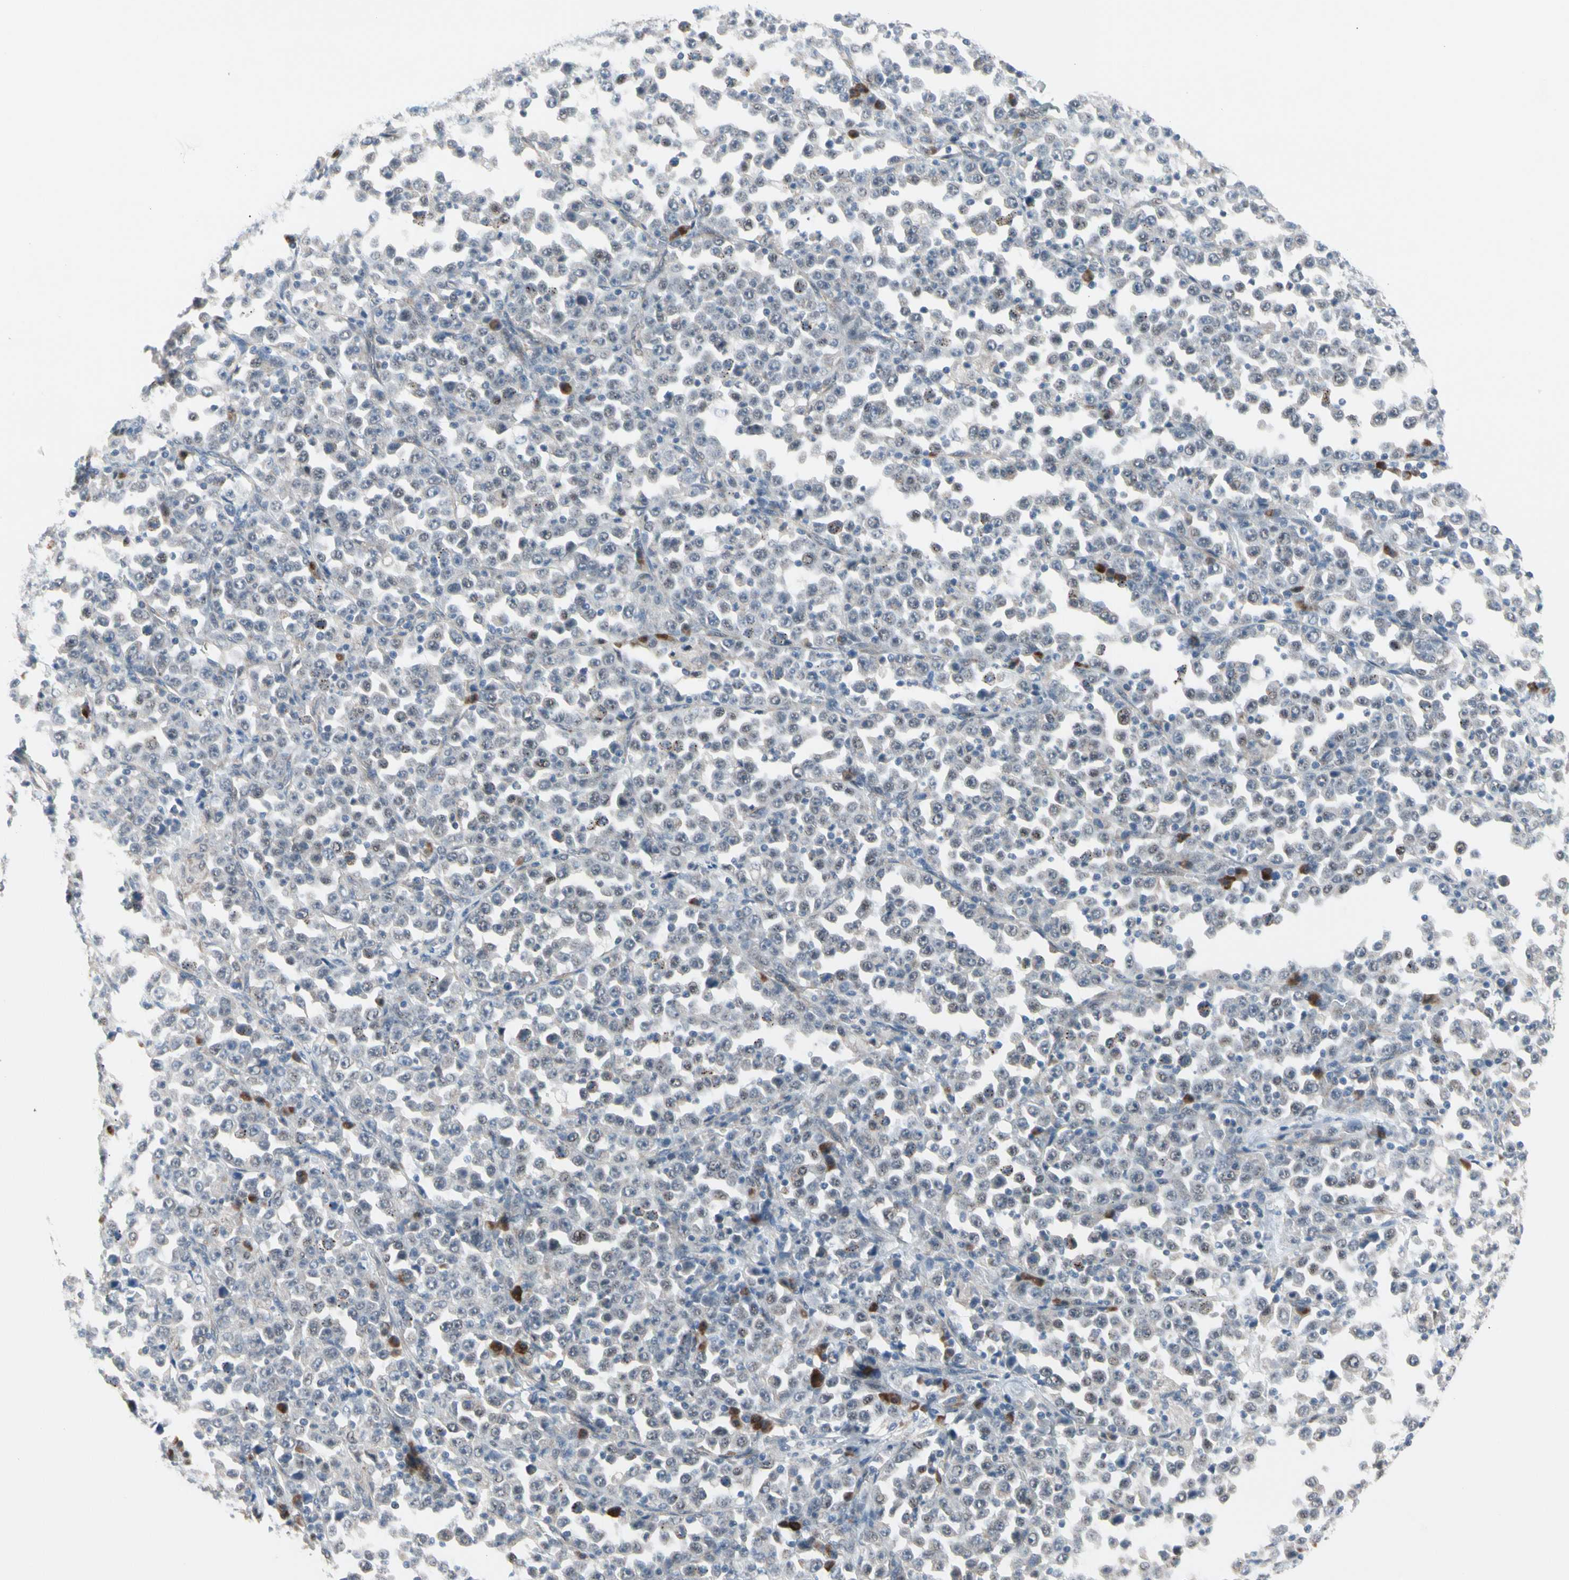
{"staining": {"intensity": "weak", "quantity": "<25%", "location": "cytoplasmic/membranous,nuclear"}, "tissue": "stomach cancer", "cell_type": "Tumor cells", "image_type": "cancer", "snomed": [{"axis": "morphology", "description": "Normal tissue, NOS"}, {"axis": "morphology", "description": "Adenocarcinoma, NOS"}, {"axis": "topography", "description": "Stomach, upper"}, {"axis": "topography", "description": "Stomach"}], "caption": "A high-resolution histopathology image shows IHC staining of stomach cancer (adenocarcinoma), which displays no significant staining in tumor cells. The staining was performed using DAB (3,3'-diaminobenzidine) to visualize the protein expression in brown, while the nuclei were stained in blue with hematoxylin (Magnification: 20x).", "gene": "MARK1", "patient": {"sex": "male", "age": 59}}